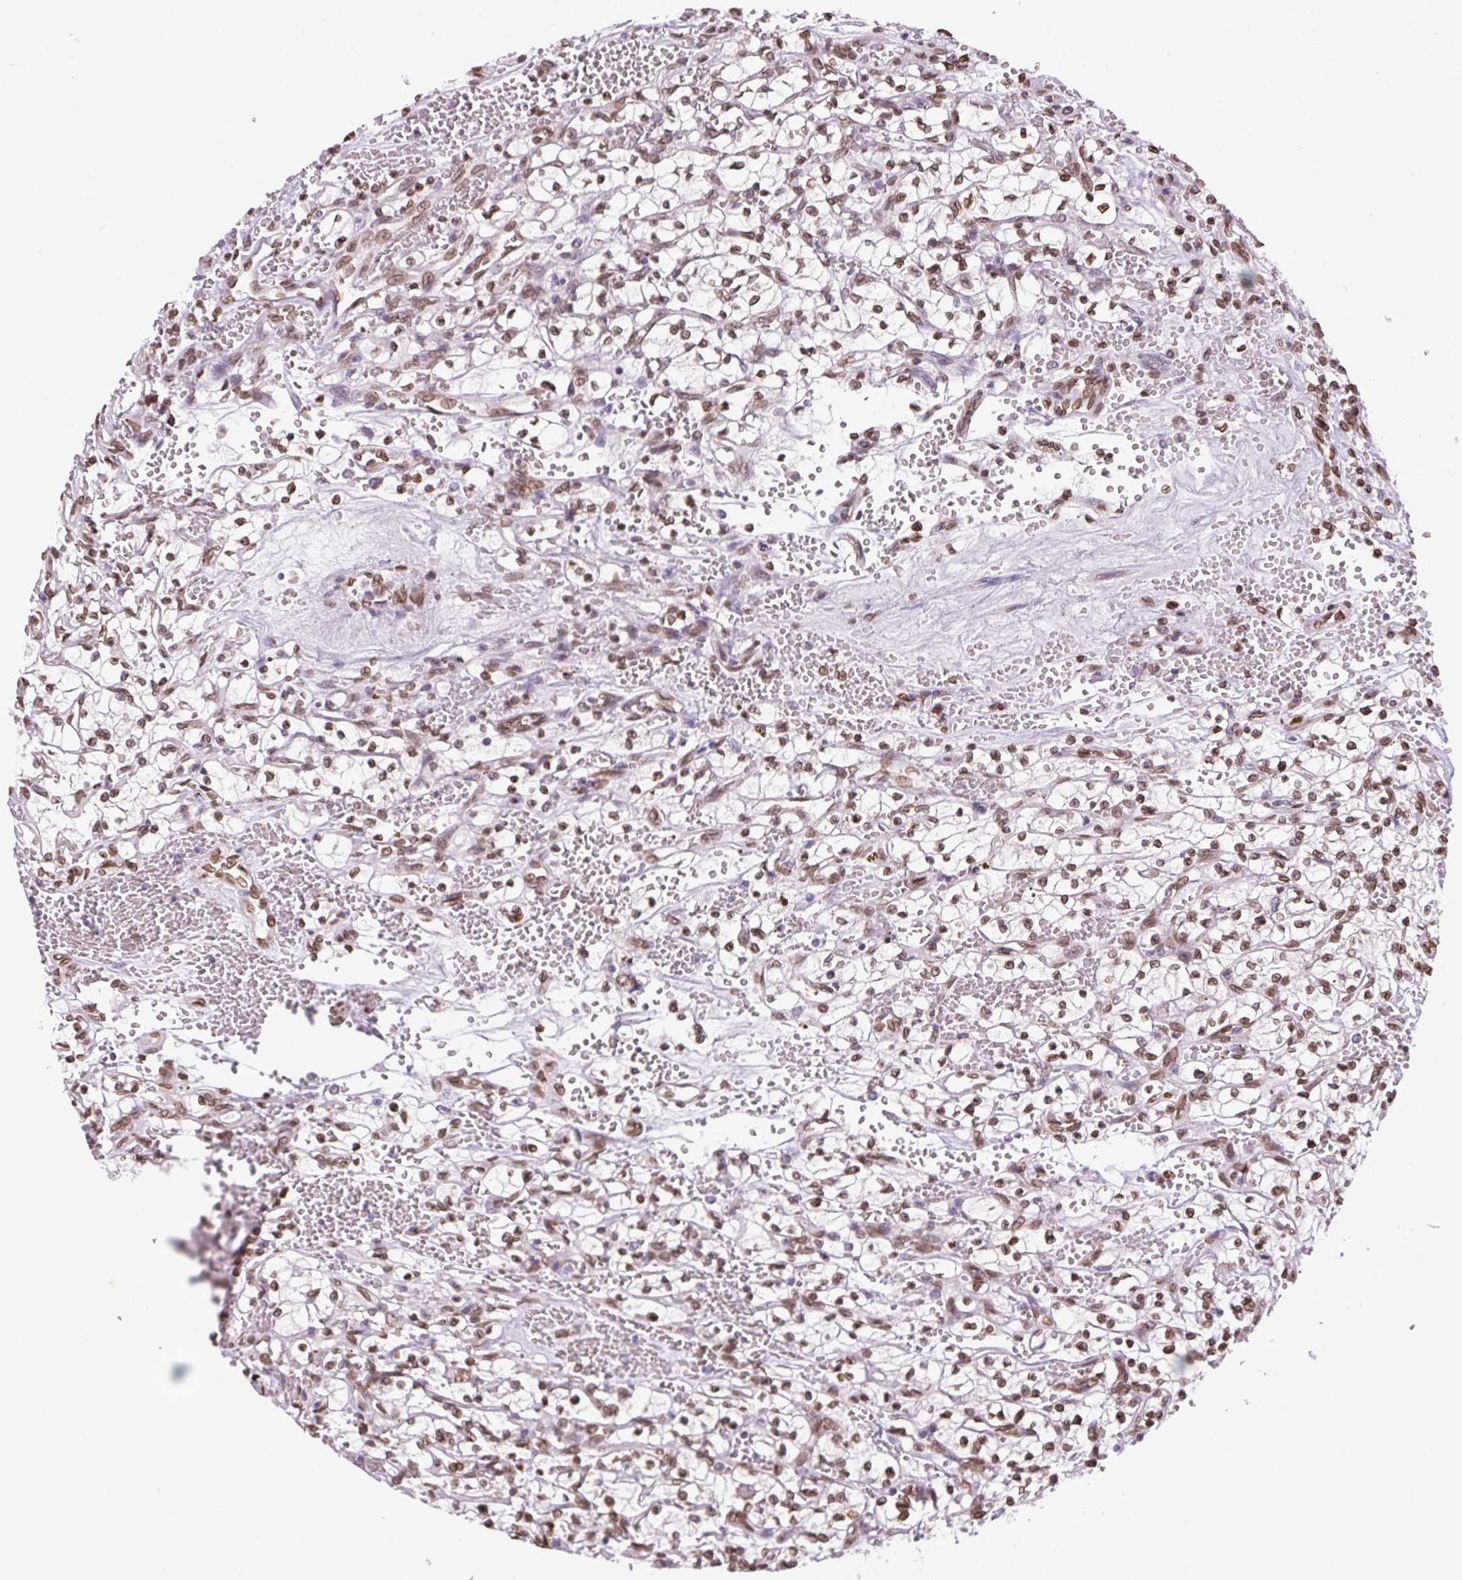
{"staining": {"intensity": "moderate", "quantity": ">75%", "location": "nuclear"}, "tissue": "renal cancer", "cell_type": "Tumor cells", "image_type": "cancer", "snomed": [{"axis": "morphology", "description": "Adenocarcinoma, NOS"}, {"axis": "topography", "description": "Kidney"}], "caption": "Human renal adenocarcinoma stained with a protein marker demonstrates moderate staining in tumor cells.", "gene": "TMEM175", "patient": {"sex": "female", "age": 64}}